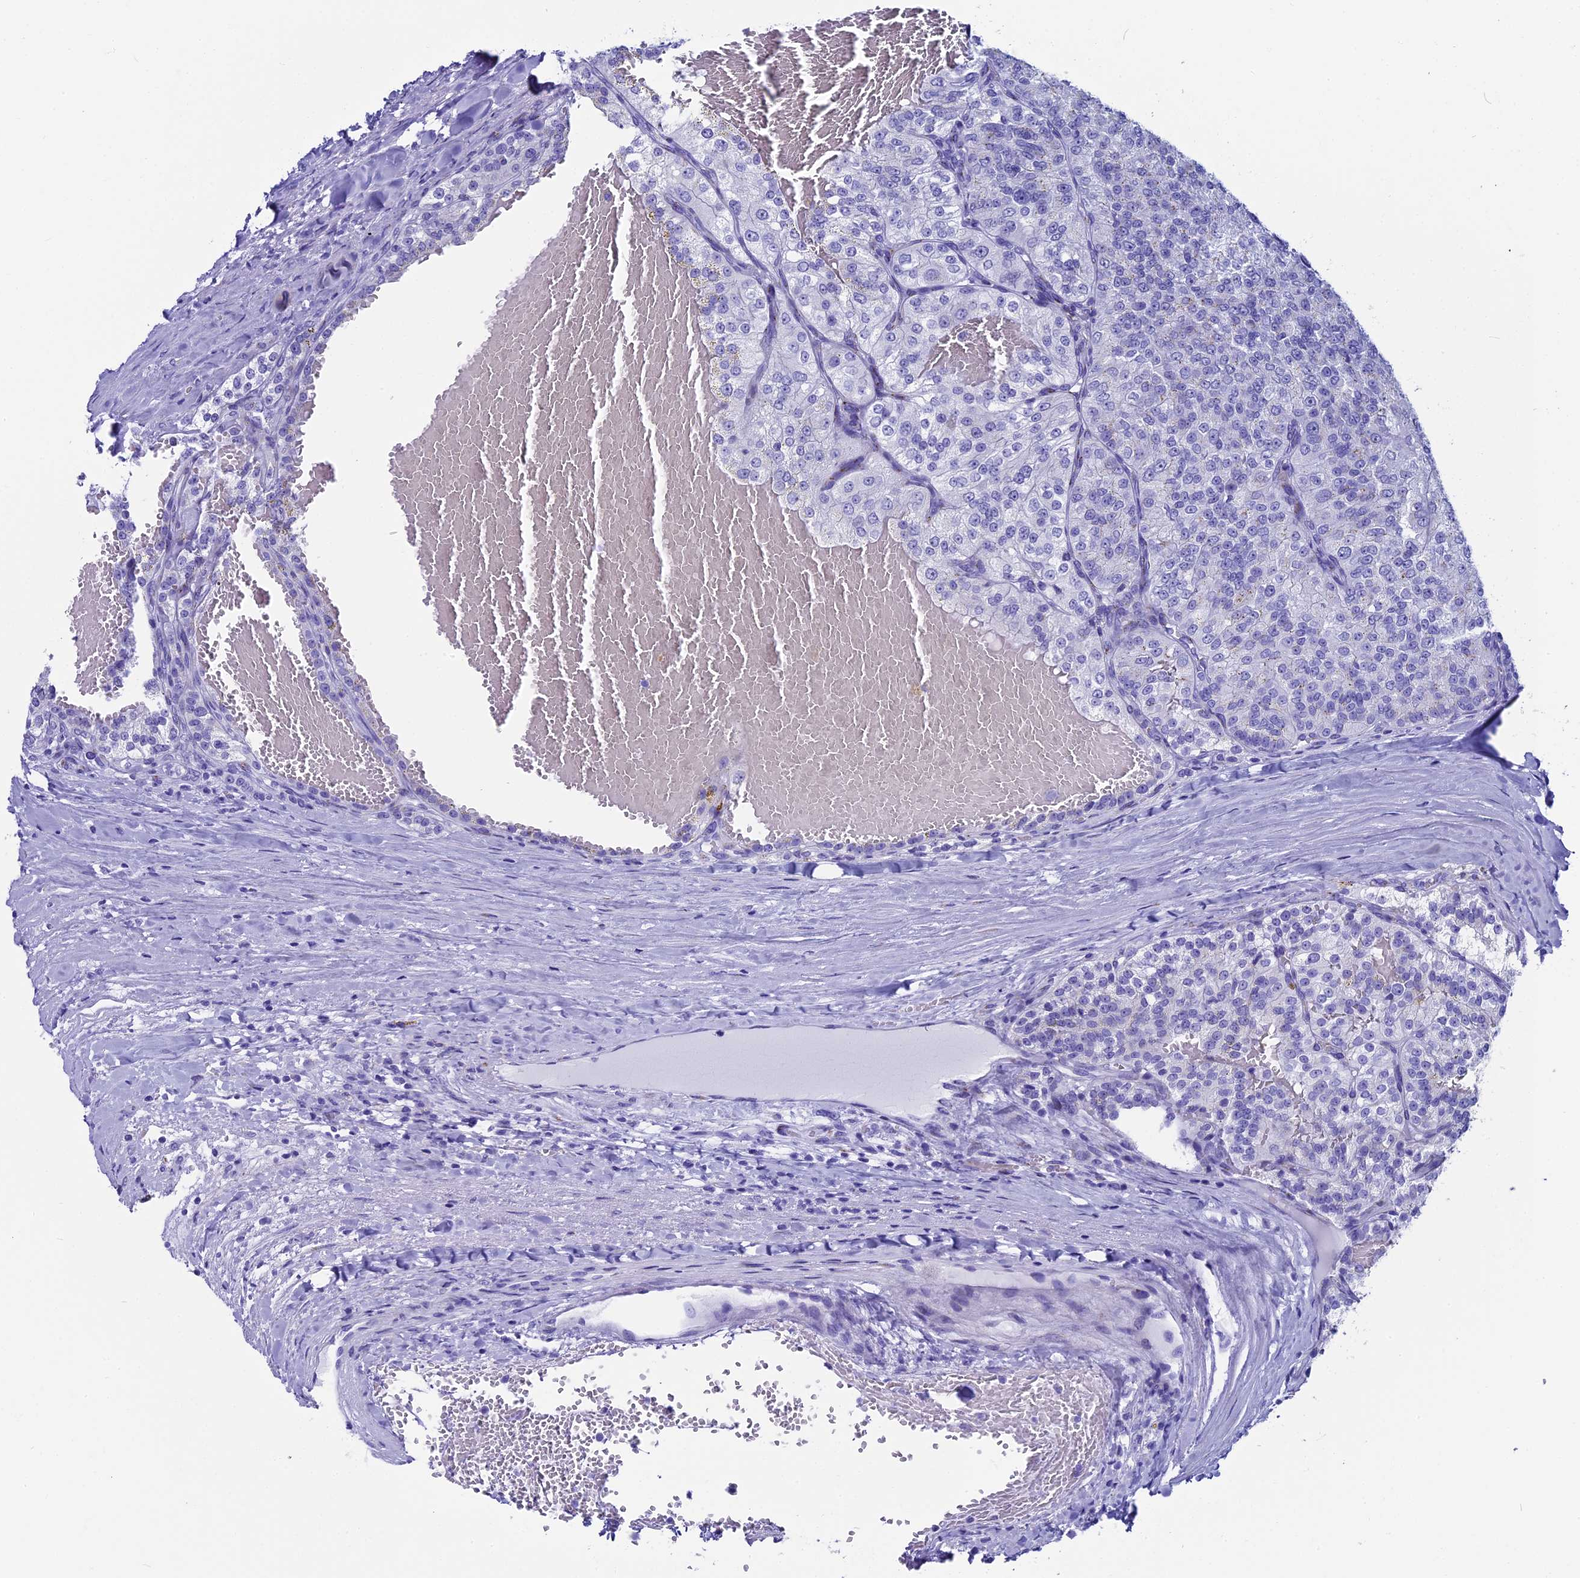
{"staining": {"intensity": "negative", "quantity": "none", "location": "none"}, "tissue": "renal cancer", "cell_type": "Tumor cells", "image_type": "cancer", "snomed": [{"axis": "morphology", "description": "Adenocarcinoma, NOS"}, {"axis": "topography", "description": "Kidney"}], "caption": "Human renal adenocarcinoma stained for a protein using IHC exhibits no staining in tumor cells.", "gene": "AP3B2", "patient": {"sex": "female", "age": 63}}